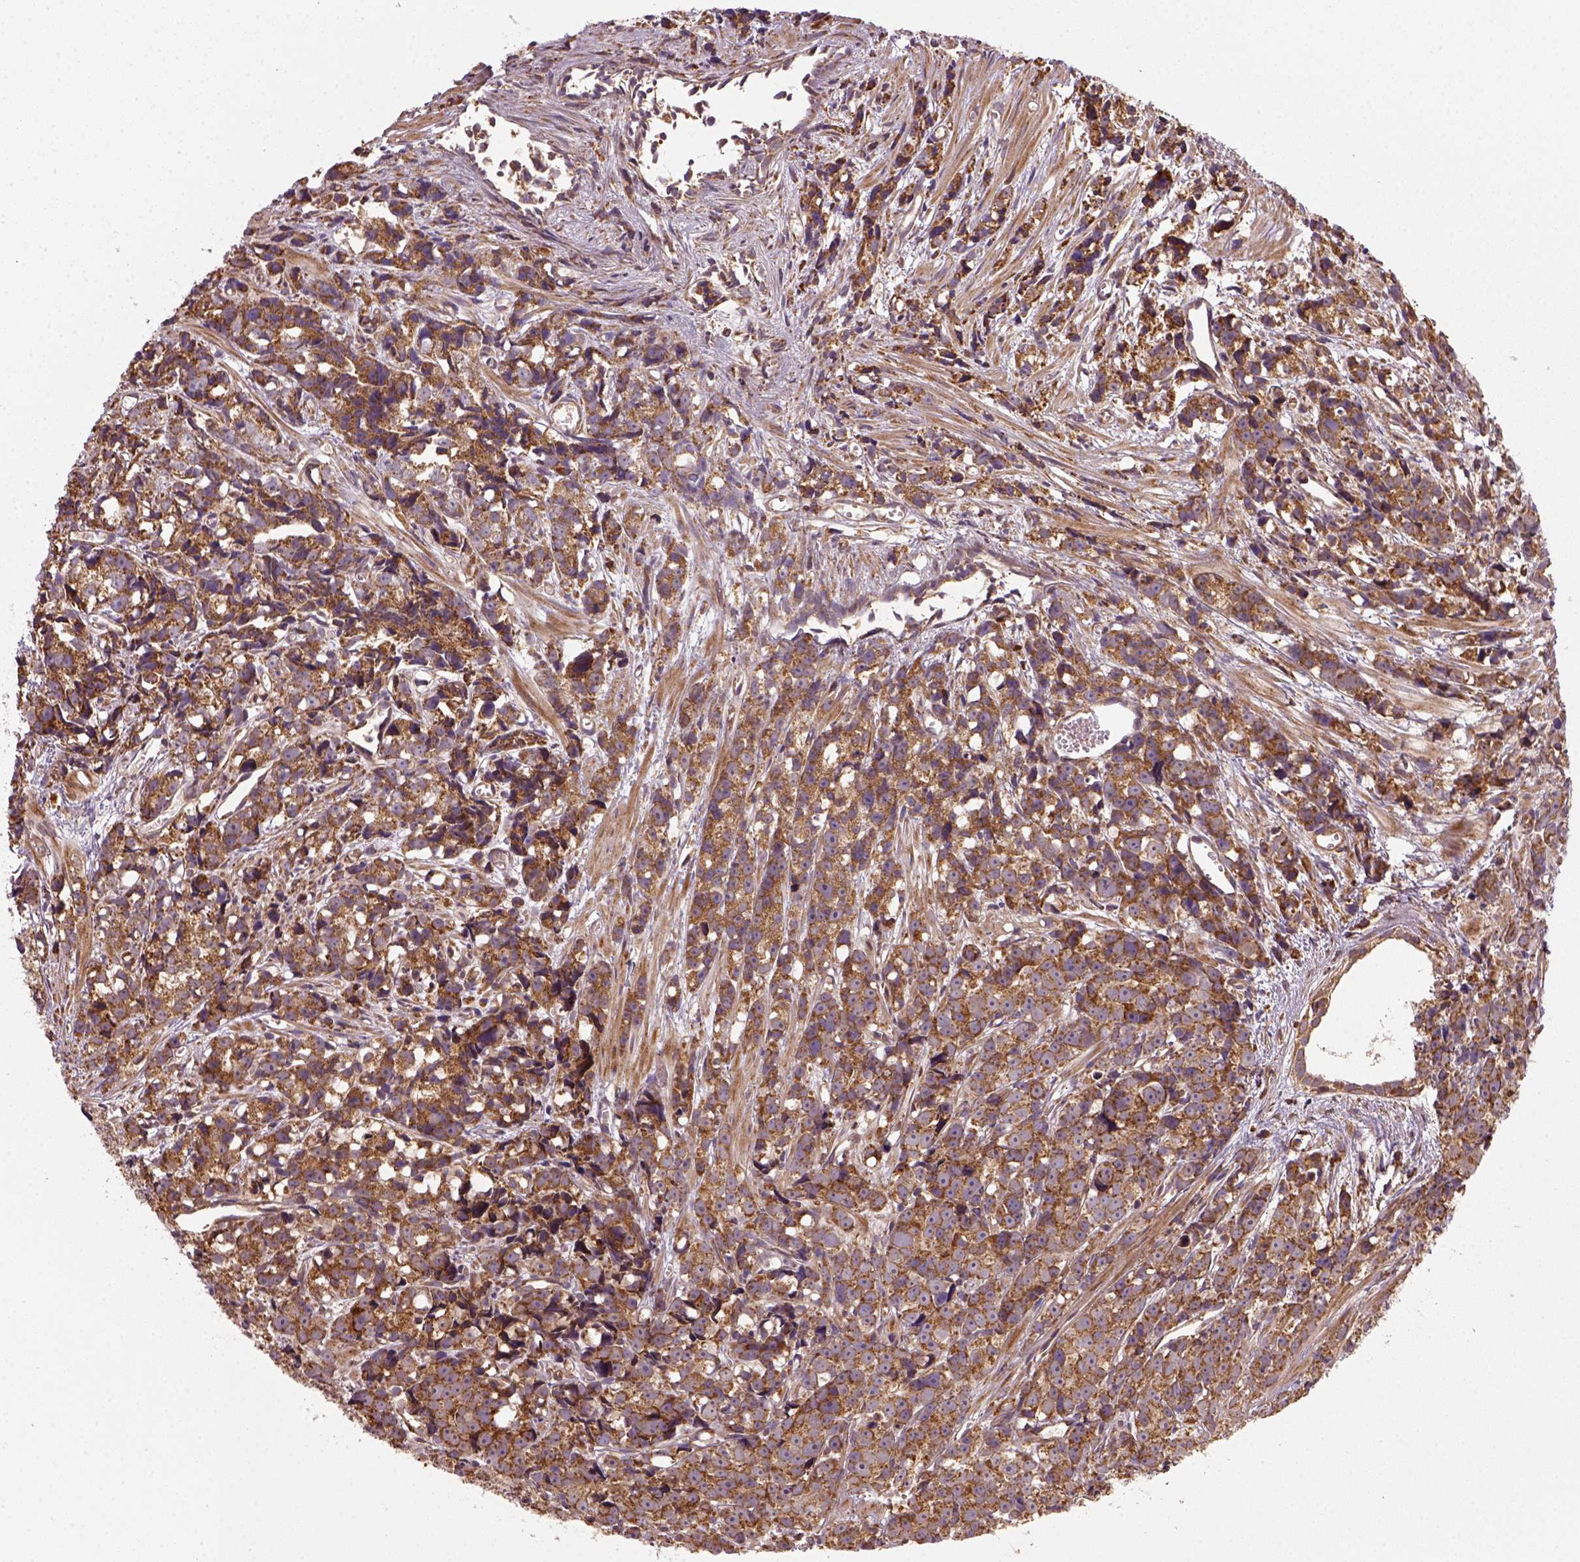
{"staining": {"intensity": "moderate", "quantity": ">75%", "location": "cytoplasmic/membranous"}, "tissue": "prostate cancer", "cell_type": "Tumor cells", "image_type": "cancer", "snomed": [{"axis": "morphology", "description": "Adenocarcinoma, High grade"}, {"axis": "topography", "description": "Prostate"}], "caption": "Human prostate cancer stained with a brown dye displays moderate cytoplasmic/membranous positive positivity in about >75% of tumor cells.", "gene": "MAPK8IP3", "patient": {"sex": "male", "age": 77}}